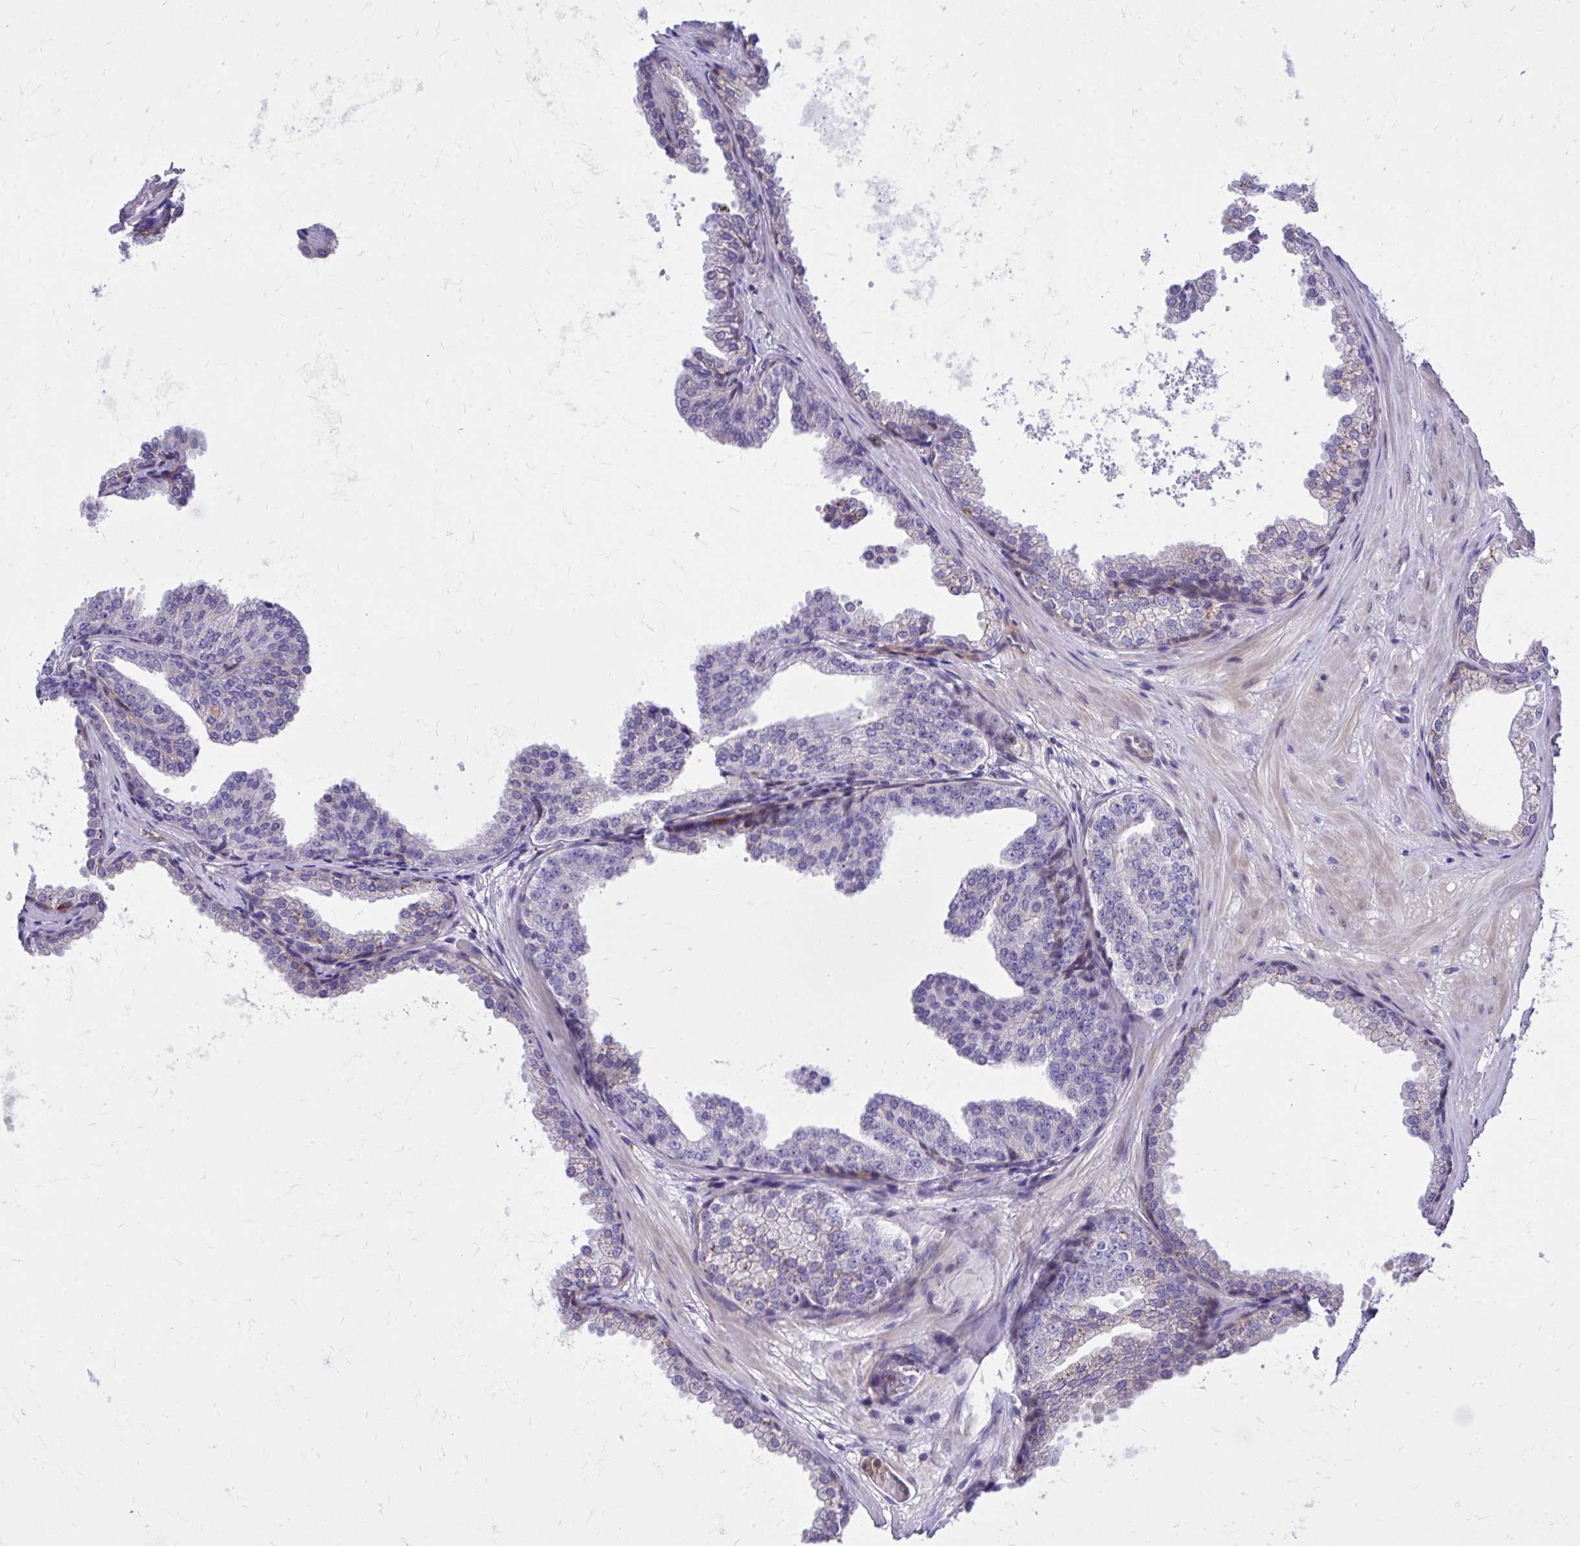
{"staining": {"intensity": "negative", "quantity": "none", "location": "none"}, "tissue": "prostate", "cell_type": "Glandular cells", "image_type": "normal", "snomed": [{"axis": "morphology", "description": "Normal tissue, NOS"}, {"axis": "topography", "description": "Prostate"}], "caption": "Immunohistochemistry (IHC) photomicrograph of unremarkable prostate: human prostate stained with DAB reveals no significant protein expression in glandular cells.", "gene": "ADAMTSL1", "patient": {"sex": "male", "age": 37}}